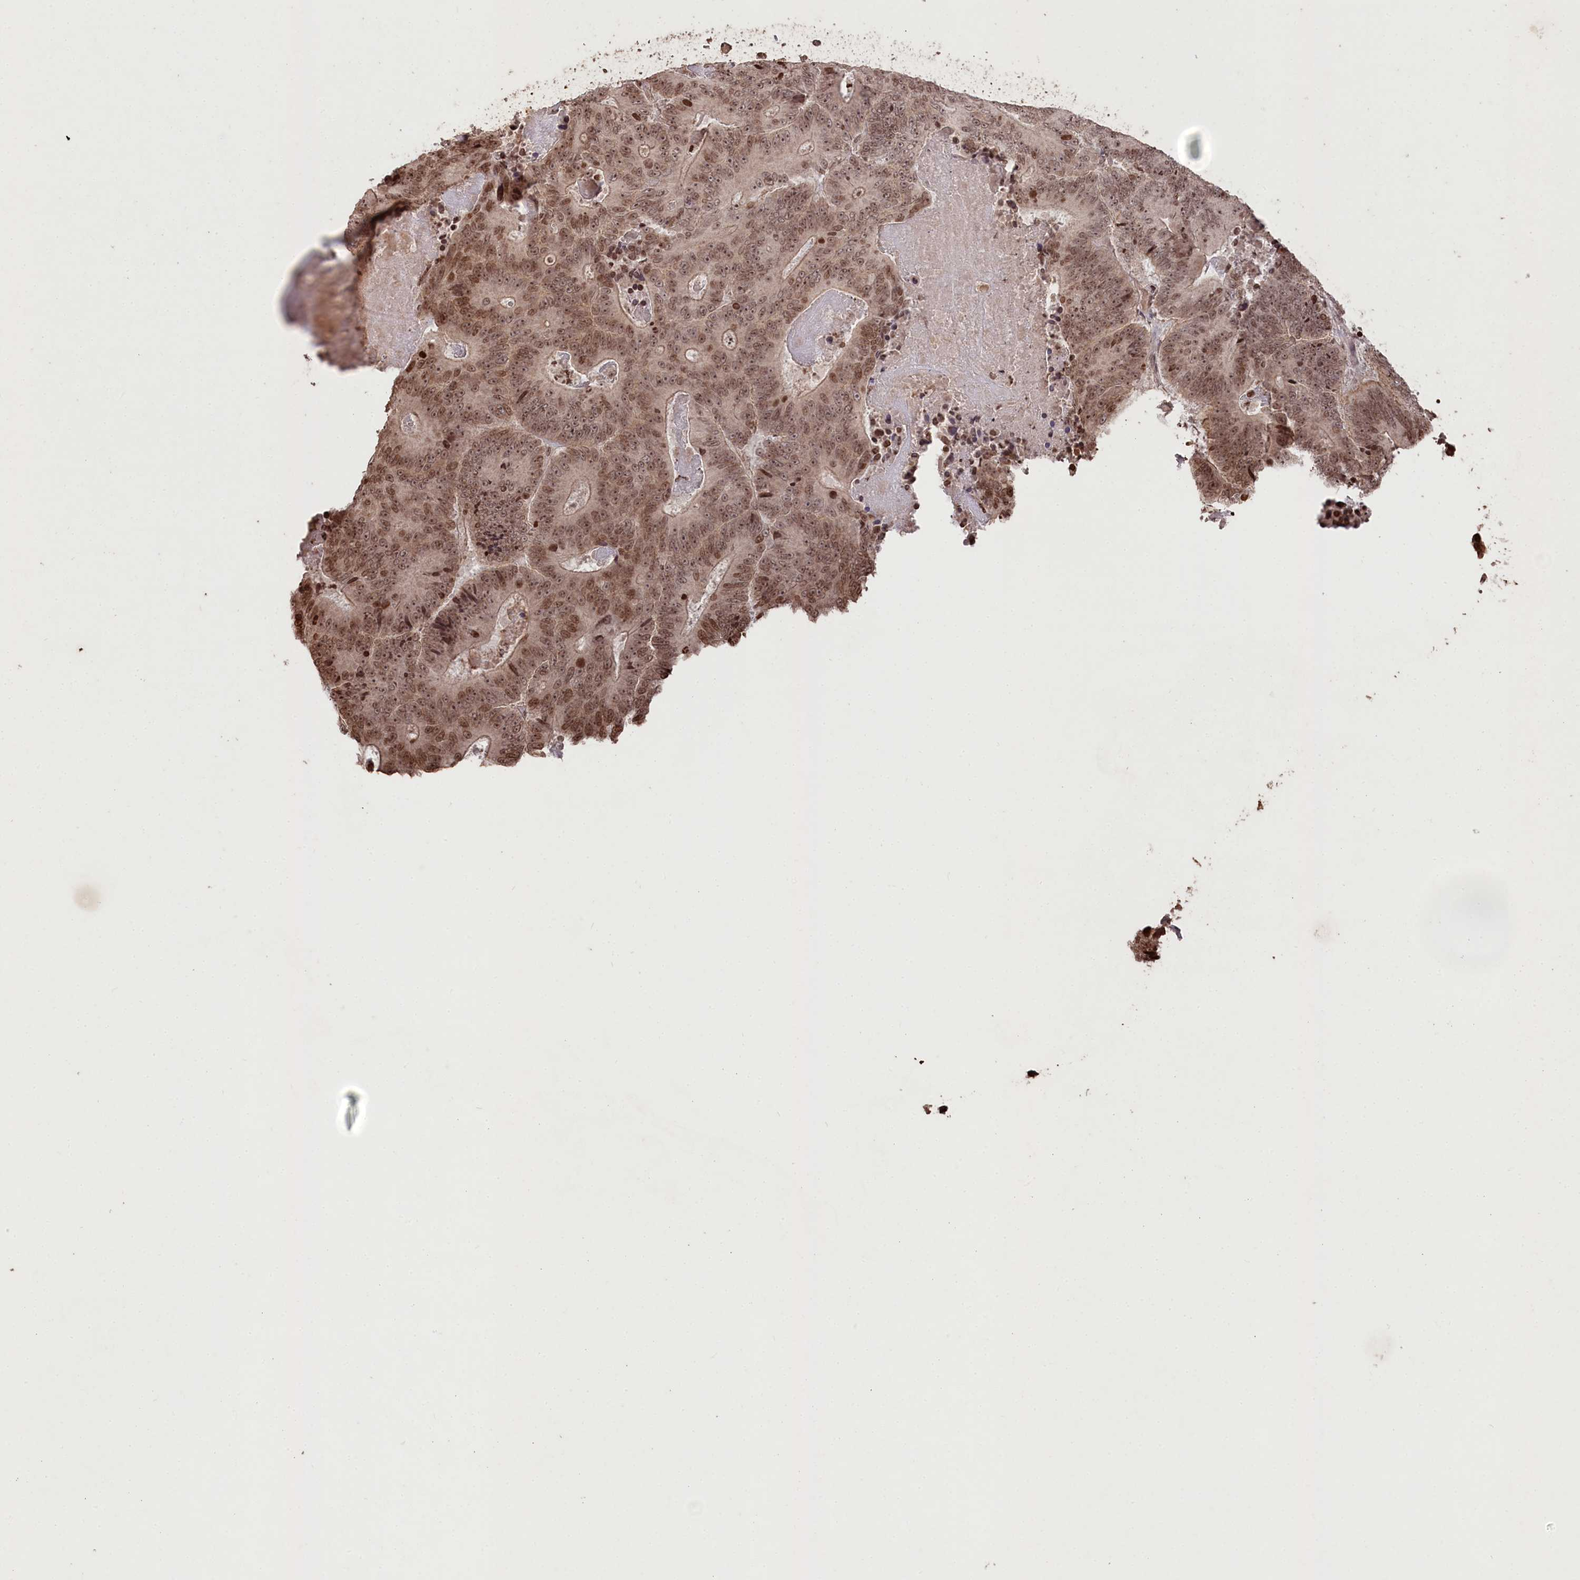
{"staining": {"intensity": "moderate", "quantity": ">75%", "location": "nuclear"}, "tissue": "colorectal cancer", "cell_type": "Tumor cells", "image_type": "cancer", "snomed": [{"axis": "morphology", "description": "Adenocarcinoma, NOS"}, {"axis": "topography", "description": "Colon"}], "caption": "Protein staining reveals moderate nuclear staining in about >75% of tumor cells in adenocarcinoma (colorectal). (DAB (3,3'-diaminobenzidine) IHC, brown staining for protein, blue staining for nuclei).", "gene": "CCSER2", "patient": {"sex": "male", "age": 83}}